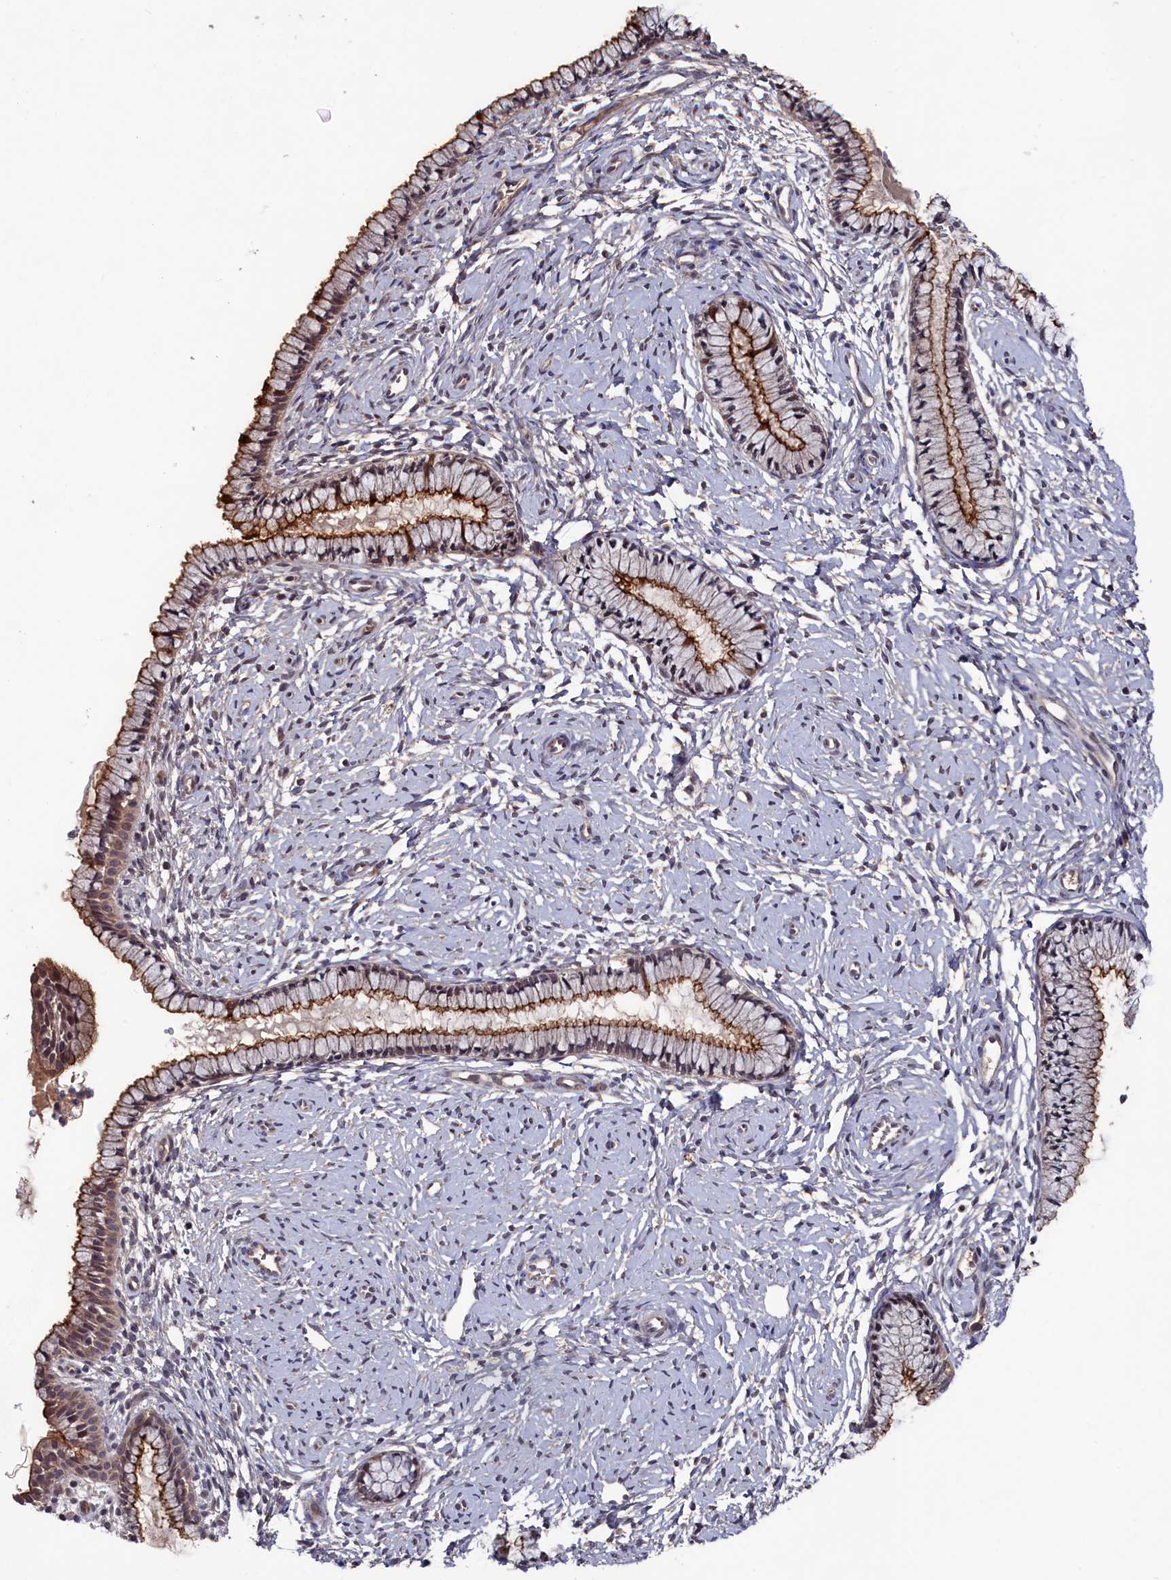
{"staining": {"intensity": "moderate", "quantity": ">75%", "location": "cytoplasmic/membranous"}, "tissue": "cervix", "cell_type": "Glandular cells", "image_type": "normal", "snomed": [{"axis": "morphology", "description": "Normal tissue, NOS"}, {"axis": "topography", "description": "Cervix"}], "caption": "A brown stain labels moderate cytoplasmic/membranous positivity of a protein in glandular cells of unremarkable cervix. (Stains: DAB in brown, nuclei in blue, Microscopy: brightfield microscopy at high magnification).", "gene": "TMC5", "patient": {"sex": "female", "age": 33}}